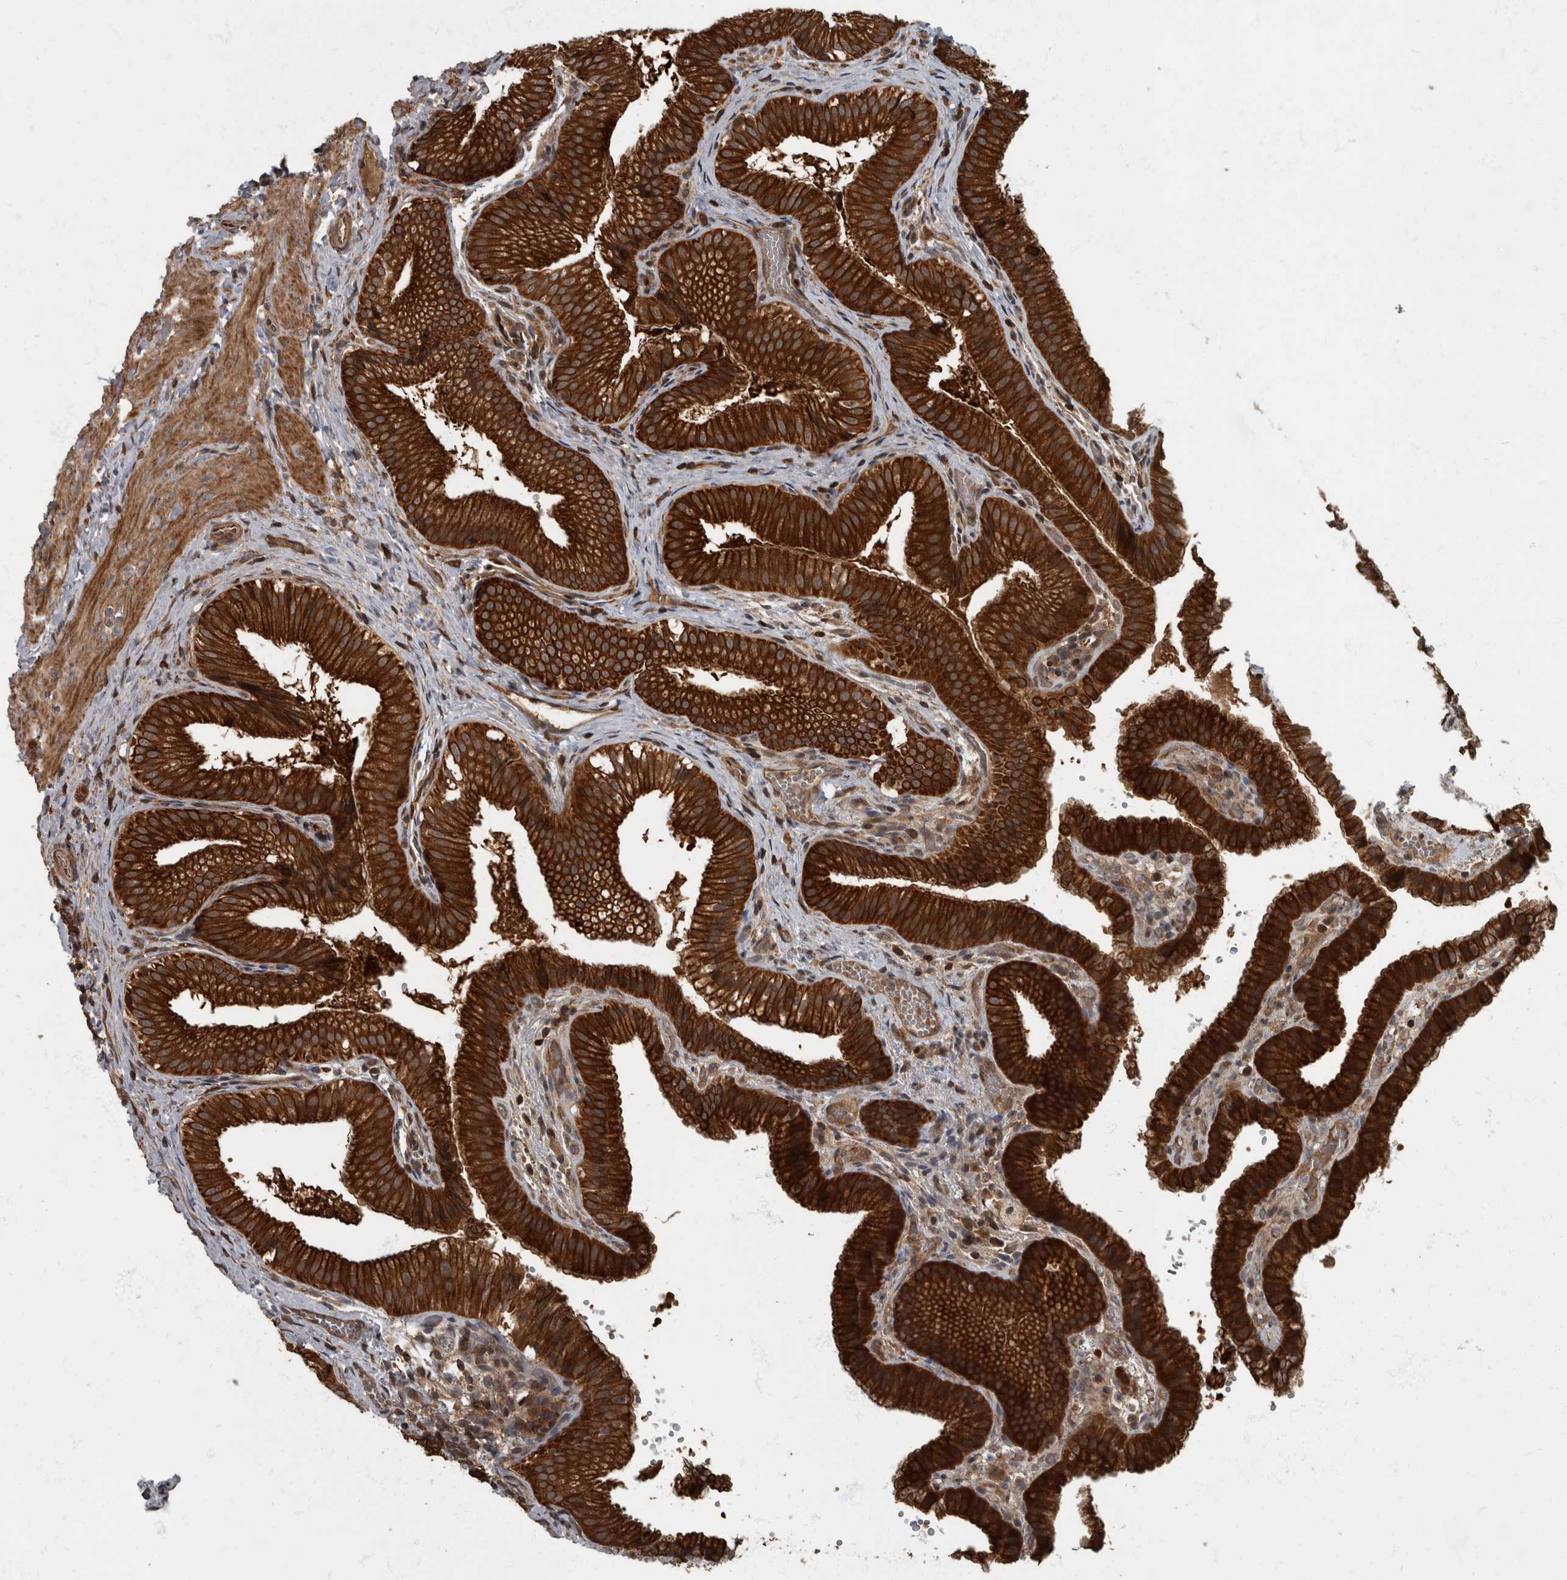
{"staining": {"intensity": "strong", "quantity": ">75%", "location": "cytoplasmic/membranous"}, "tissue": "gallbladder", "cell_type": "Glandular cells", "image_type": "normal", "snomed": [{"axis": "morphology", "description": "Normal tissue, NOS"}, {"axis": "topography", "description": "Gallbladder"}], "caption": "Protein positivity by IHC displays strong cytoplasmic/membranous staining in approximately >75% of glandular cells in normal gallbladder.", "gene": "RABGGTB", "patient": {"sex": "female", "age": 30}}